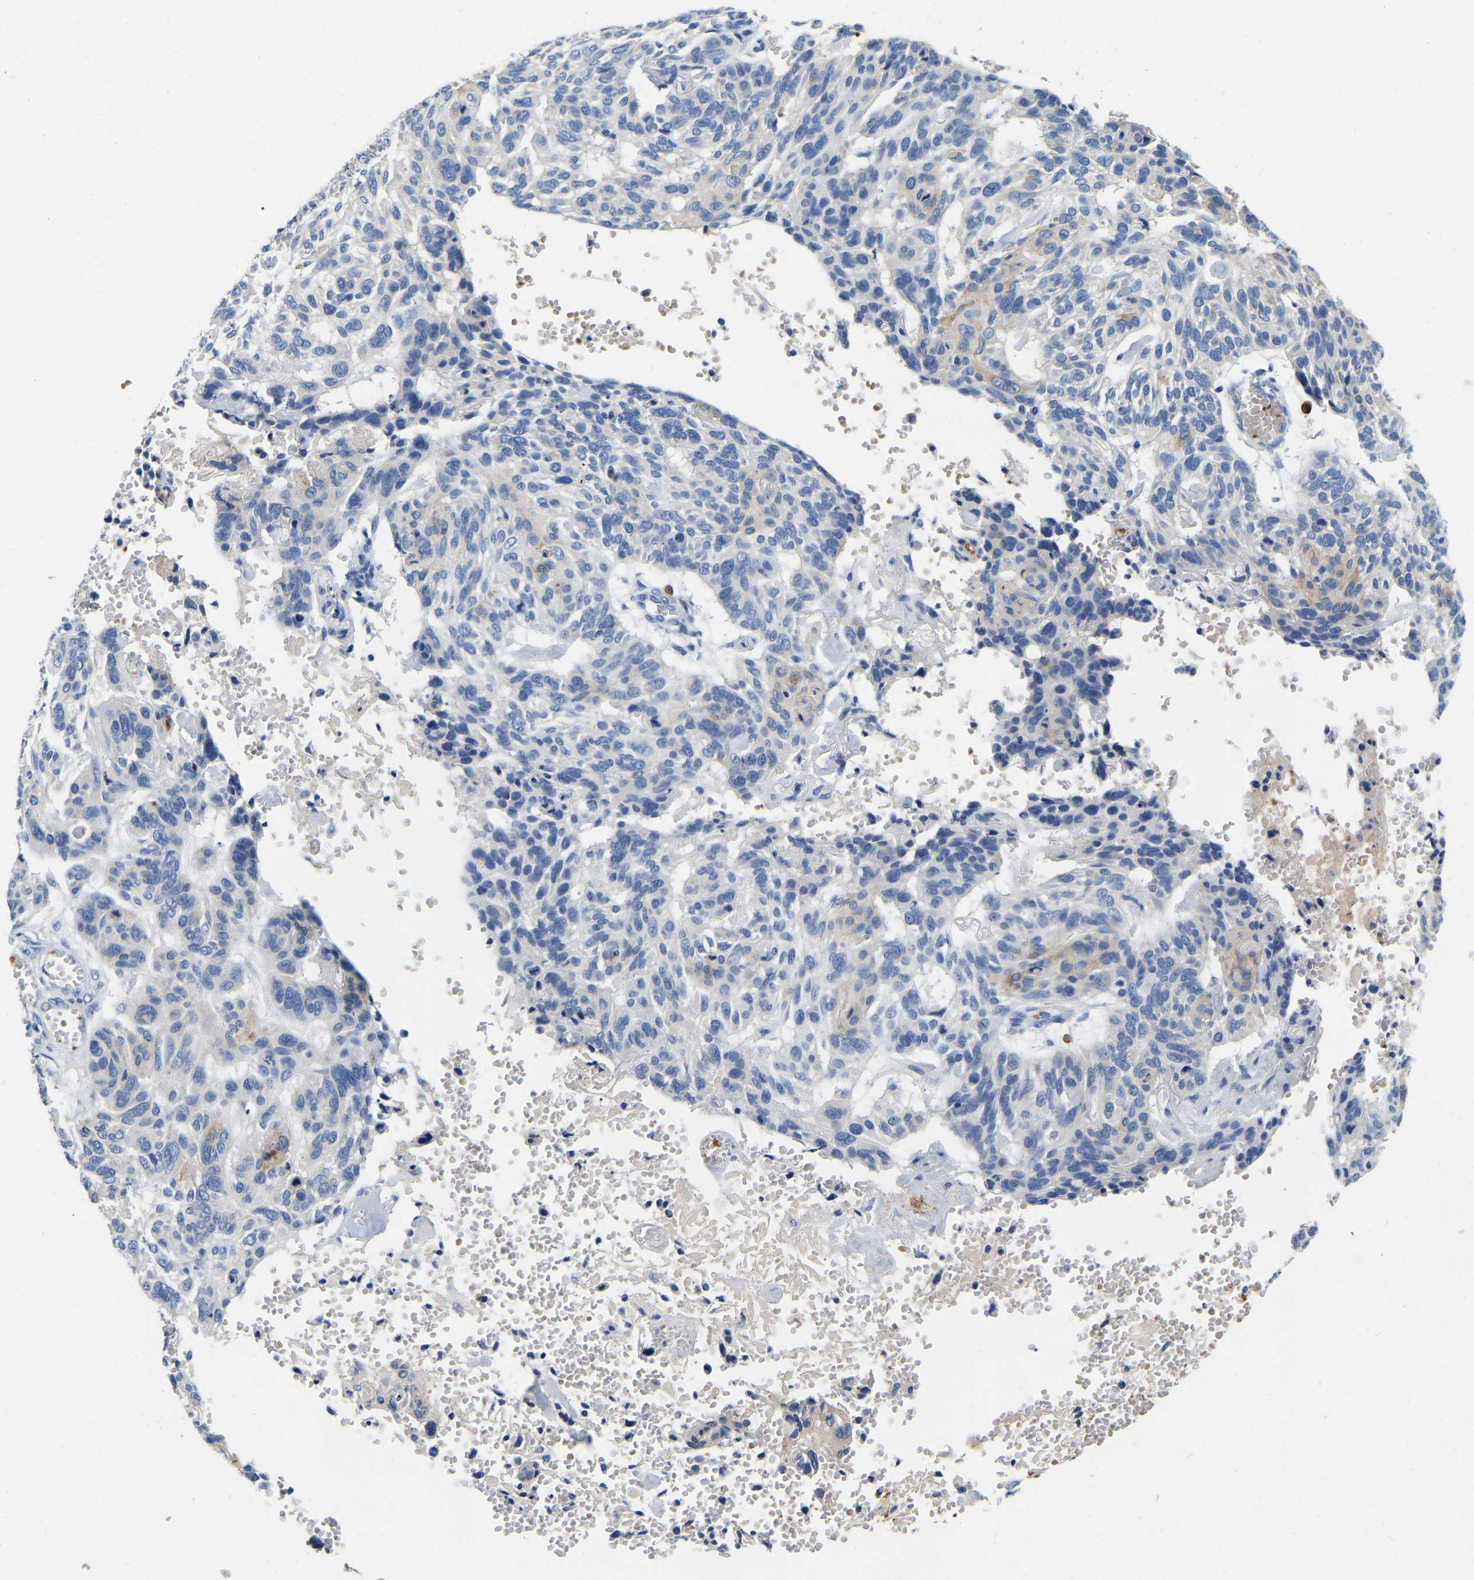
{"staining": {"intensity": "negative", "quantity": "none", "location": "none"}, "tissue": "skin cancer", "cell_type": "Tumor cells", "image_type": "cancer", "snomed": [{"axis": "morphology", "description": "Basal cell carcinoma"}, {"axis": "topography", "description": "Skin"}], "caption": "IHC image of human skin basal cell carcinoma stained for a protein (brown), which exhibits no staining in tumor cells.", "gene": "RAB27B", "patient": {"sex": "male", "age": 85}}